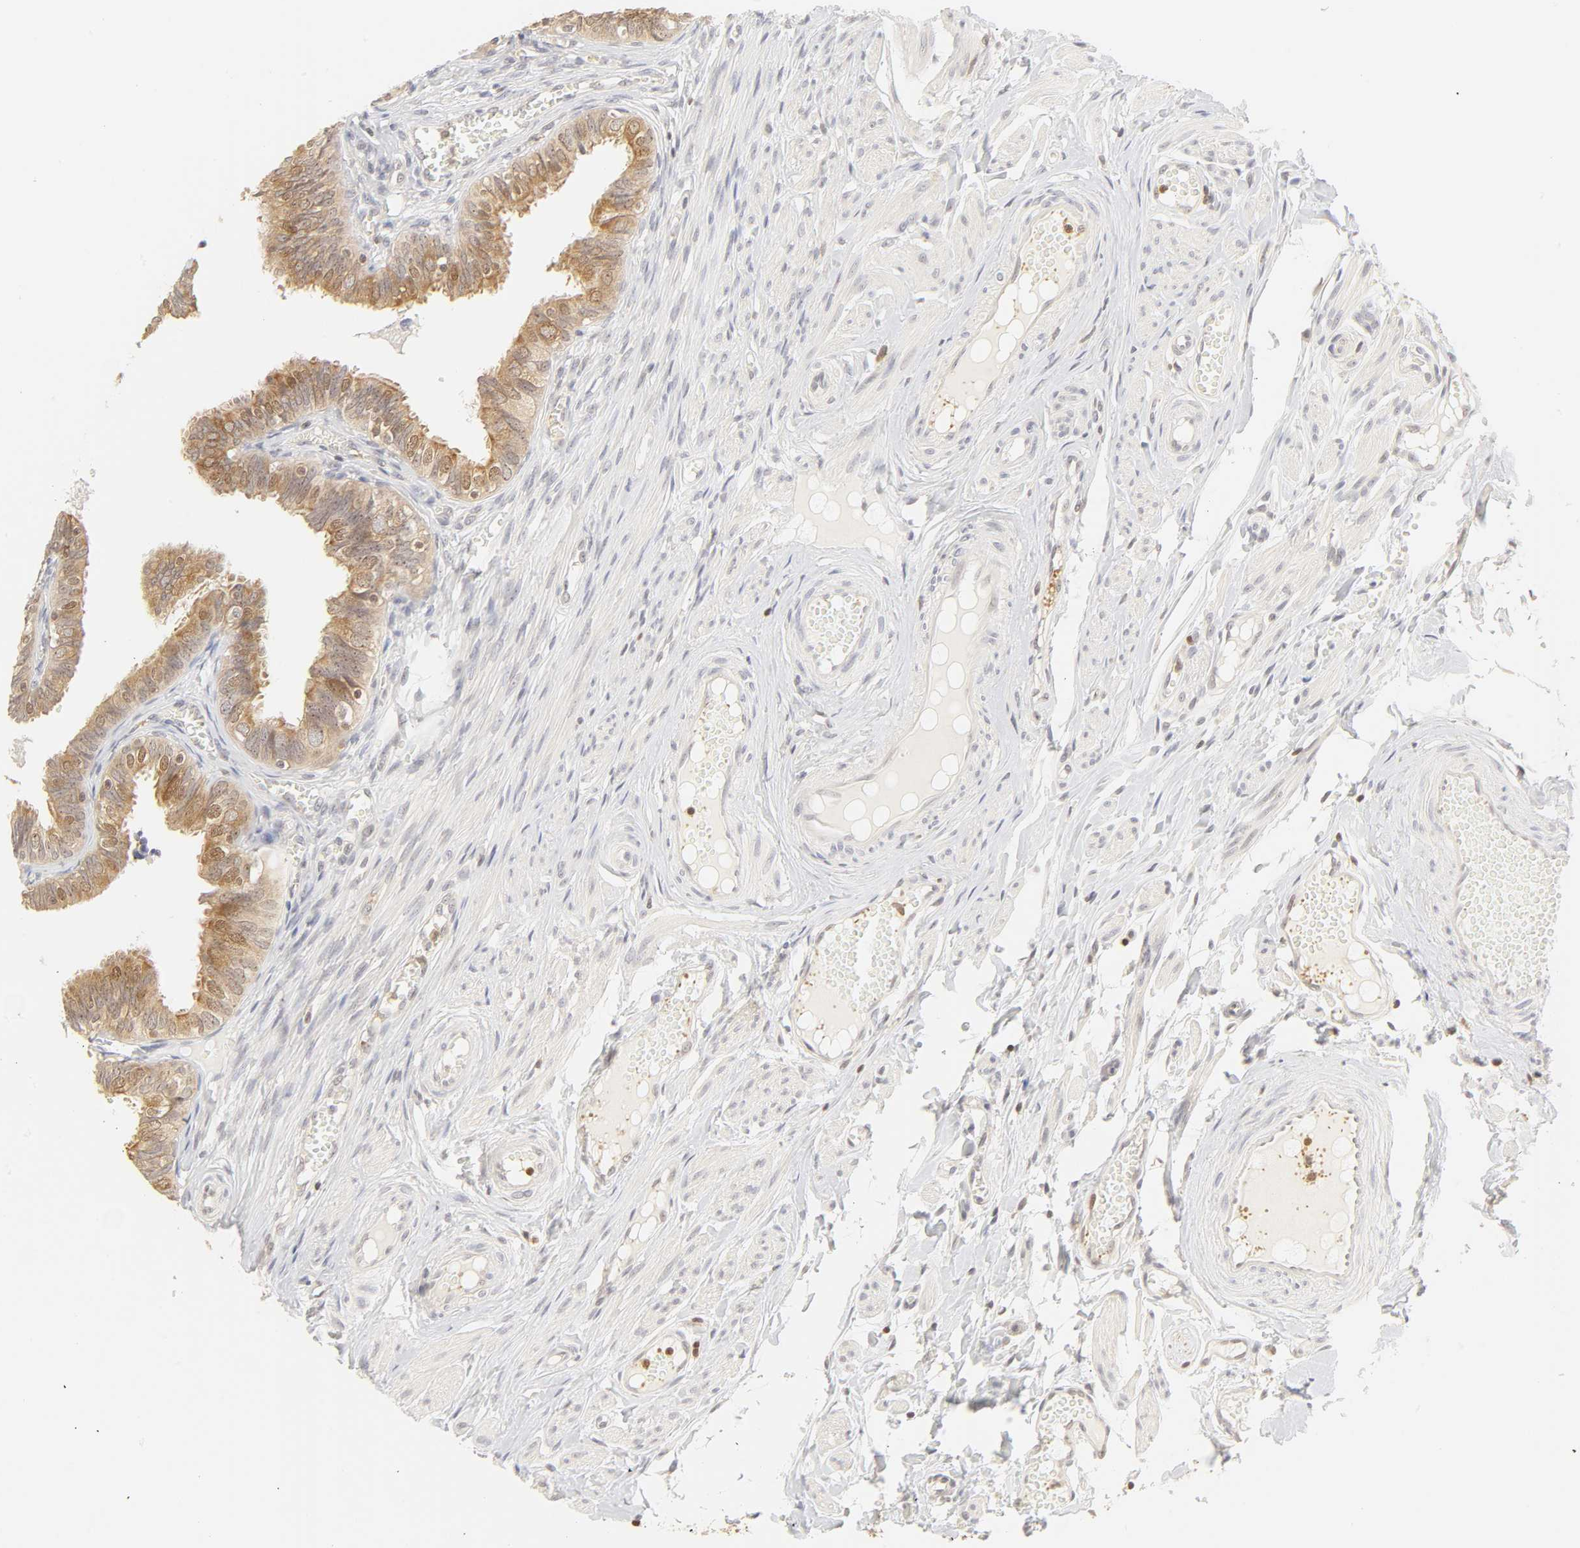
{"staining": {"intensity": "strong", "quantity": ">75%", "location": "cytoplasmic/membranous,nuclear"}, "tissue": "fallopian tube", "cell_type": "Glandular cells", "image_type": "normal", "snomed": [{"axis": "morphology", "description": "Normal tissue, NOS"}, {"axis": "topography", "description": "Fallopian tube"}], "caption": "Immunohistochemical staining of benign fallopian tube reveals strong cytoplasmic/membranous,nuclear protein positivity in approximately >75% of glandular cells. (brown staining indicates protein expression, while blue staining denotes nuclei).", "gene": "KIF2A", "patient": {"sex": "female", "age": 46}}